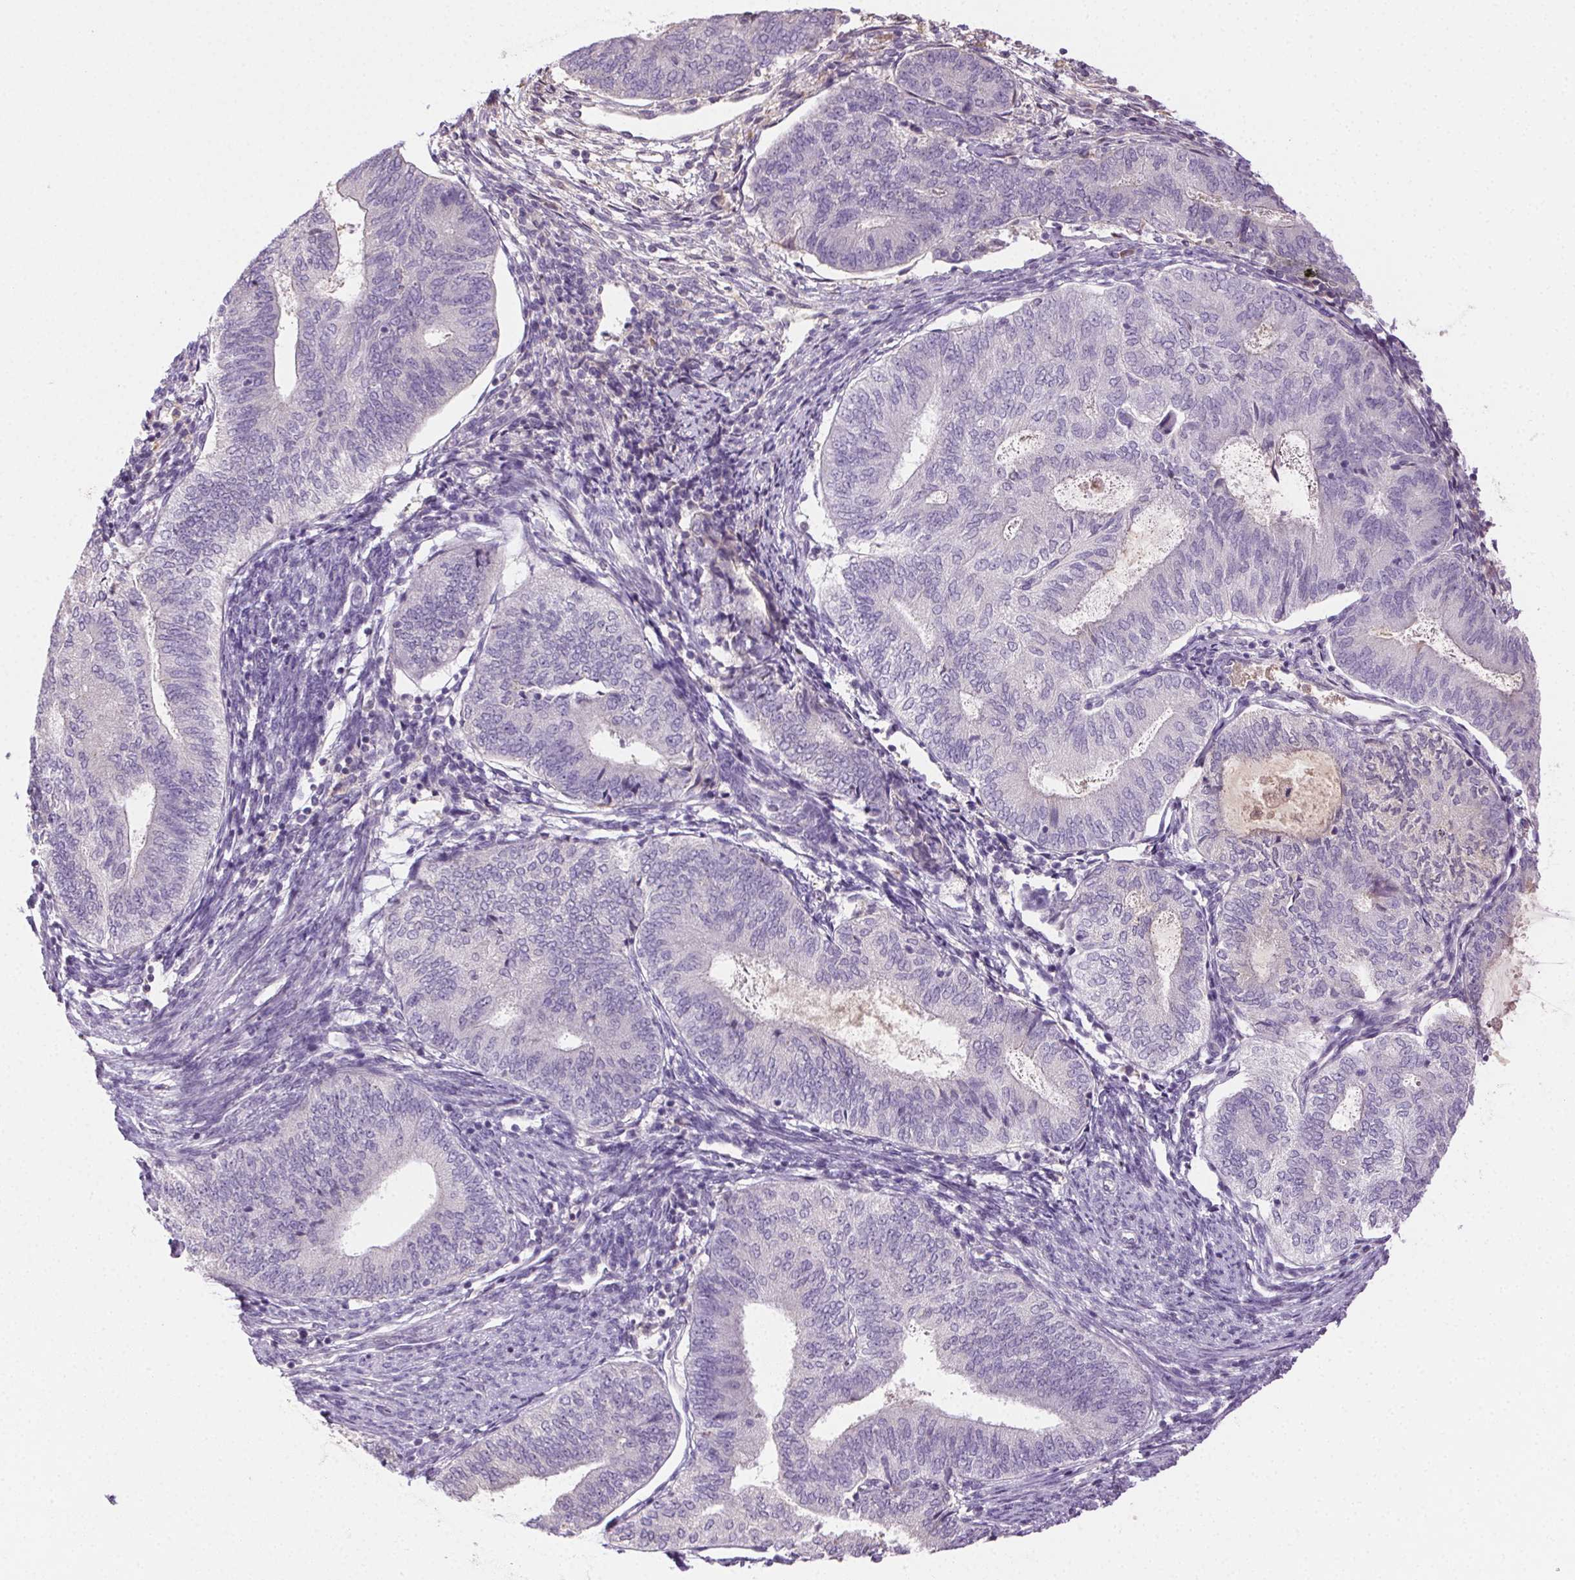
{"staining": {"intensity": "negative", "quantity": "none", "location": "none"}, "tissue": "endometrial cancer", "cell_type": "Tumor cells", "image_type": "cancer", "snomed": [{"axis": "morphology", "description": "Adenocarcinoma, NOS"}, {"axis": "topography", "description": "Endometrium"}], "caption": "Tumor cells are negative for brown protein staining in adenocarcinoma (endometrial). (IHC, brightfield microscopy, high magnification).", "gene": "BPIFB2", "patient": {"sex": "female", "age": 65}}